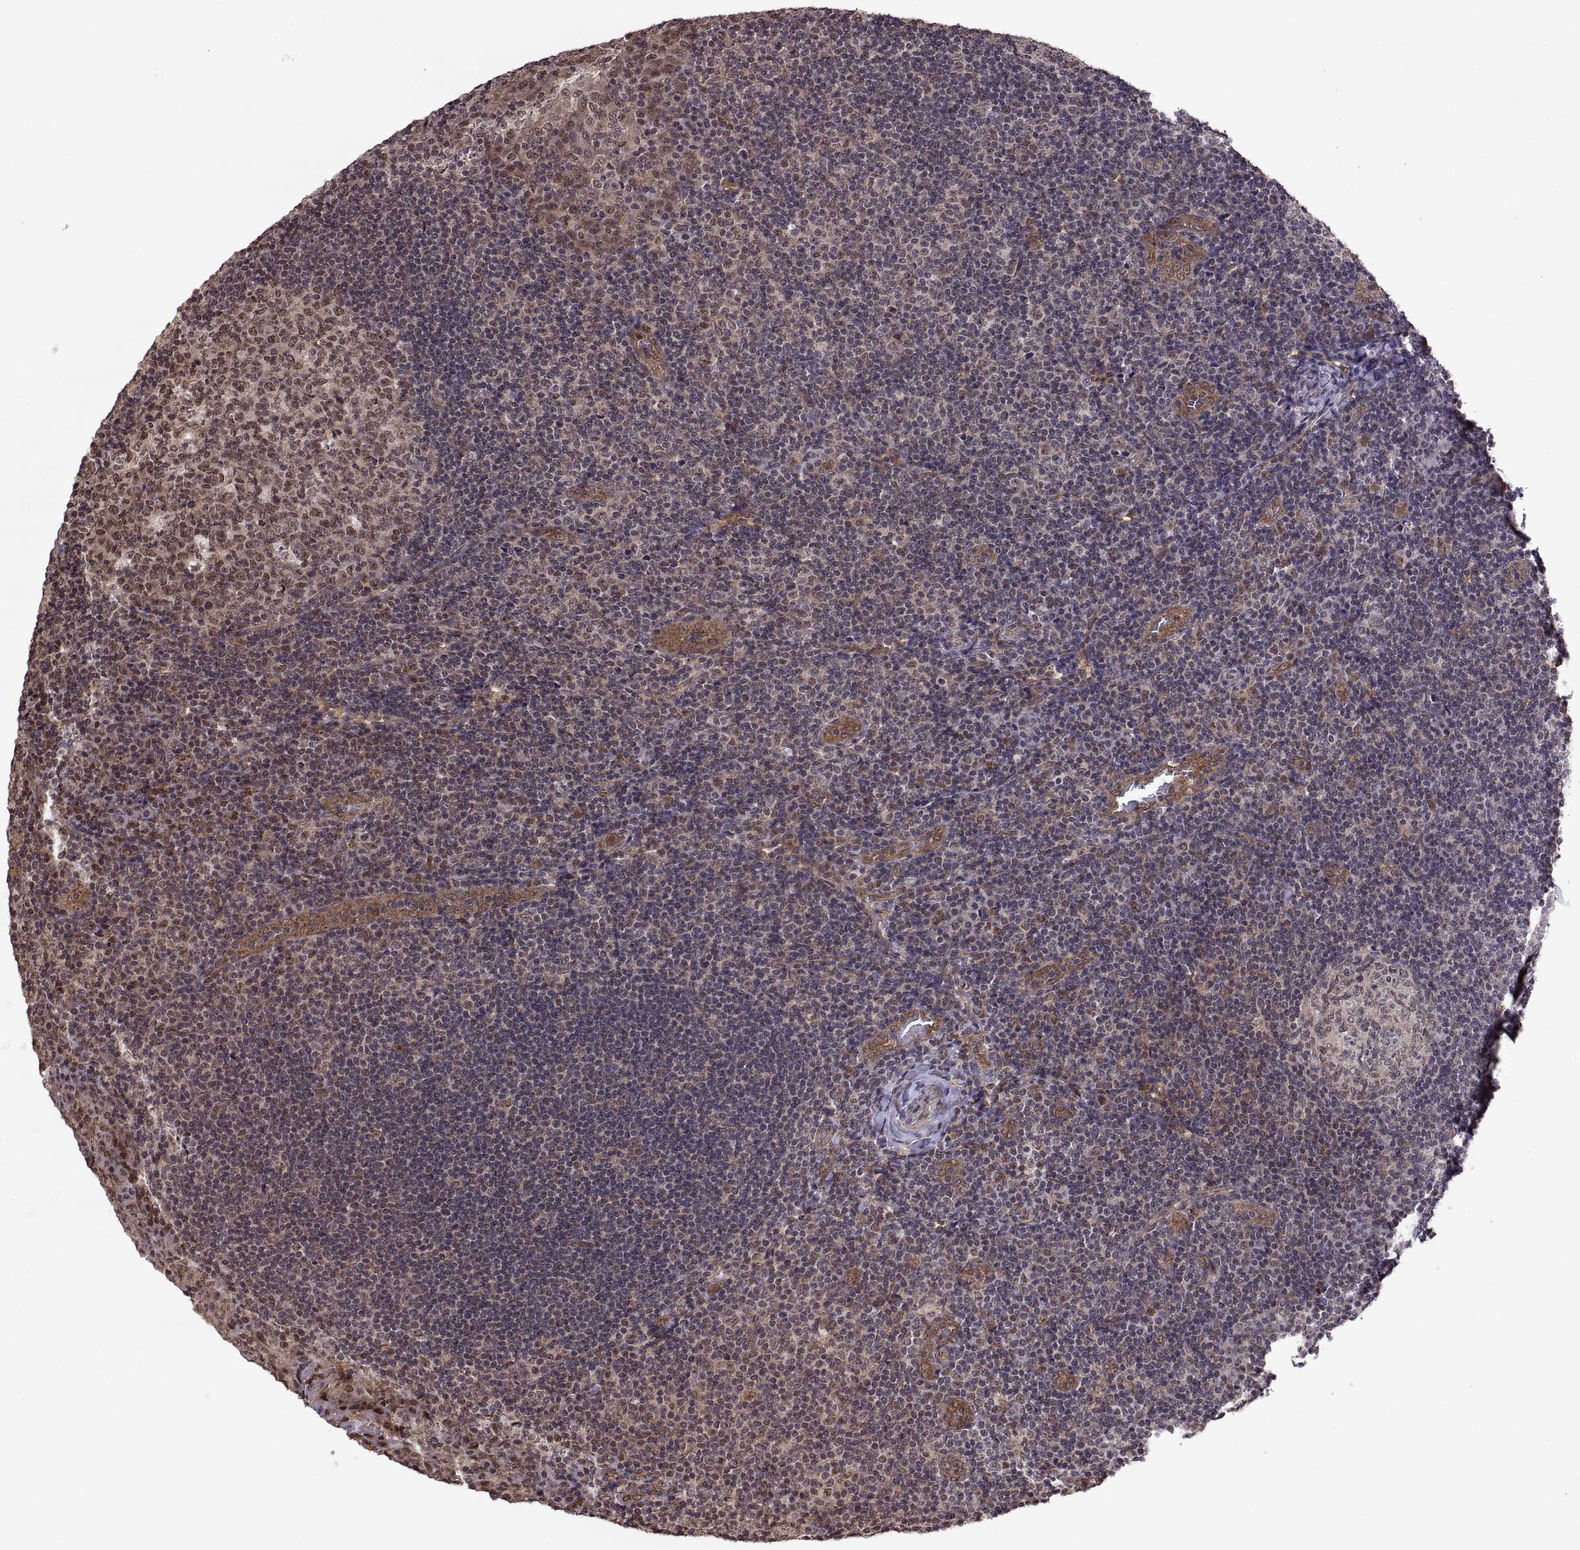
{"staining": {"intensity": "weak", "quantity": "25%-75%", "location": "nuclear"}, "tissue": "tonsil", "cell_type": "Germinal center cells", "image_type": "normal", "snomed": [{"axis": "morphology", "description": "Normal tissue, NOS"}, {"axis": "topography", "description": "Tonsil"}], "caption": "IHC (DAB (3,3'-diaminobenzidine)) staining of unremarkable tonsil reveals weak nuclear protein staining in about 25%-75% of germinal center cells.", "gene": "ARRB1", "patient": {"sex": "male", "age": 17}}